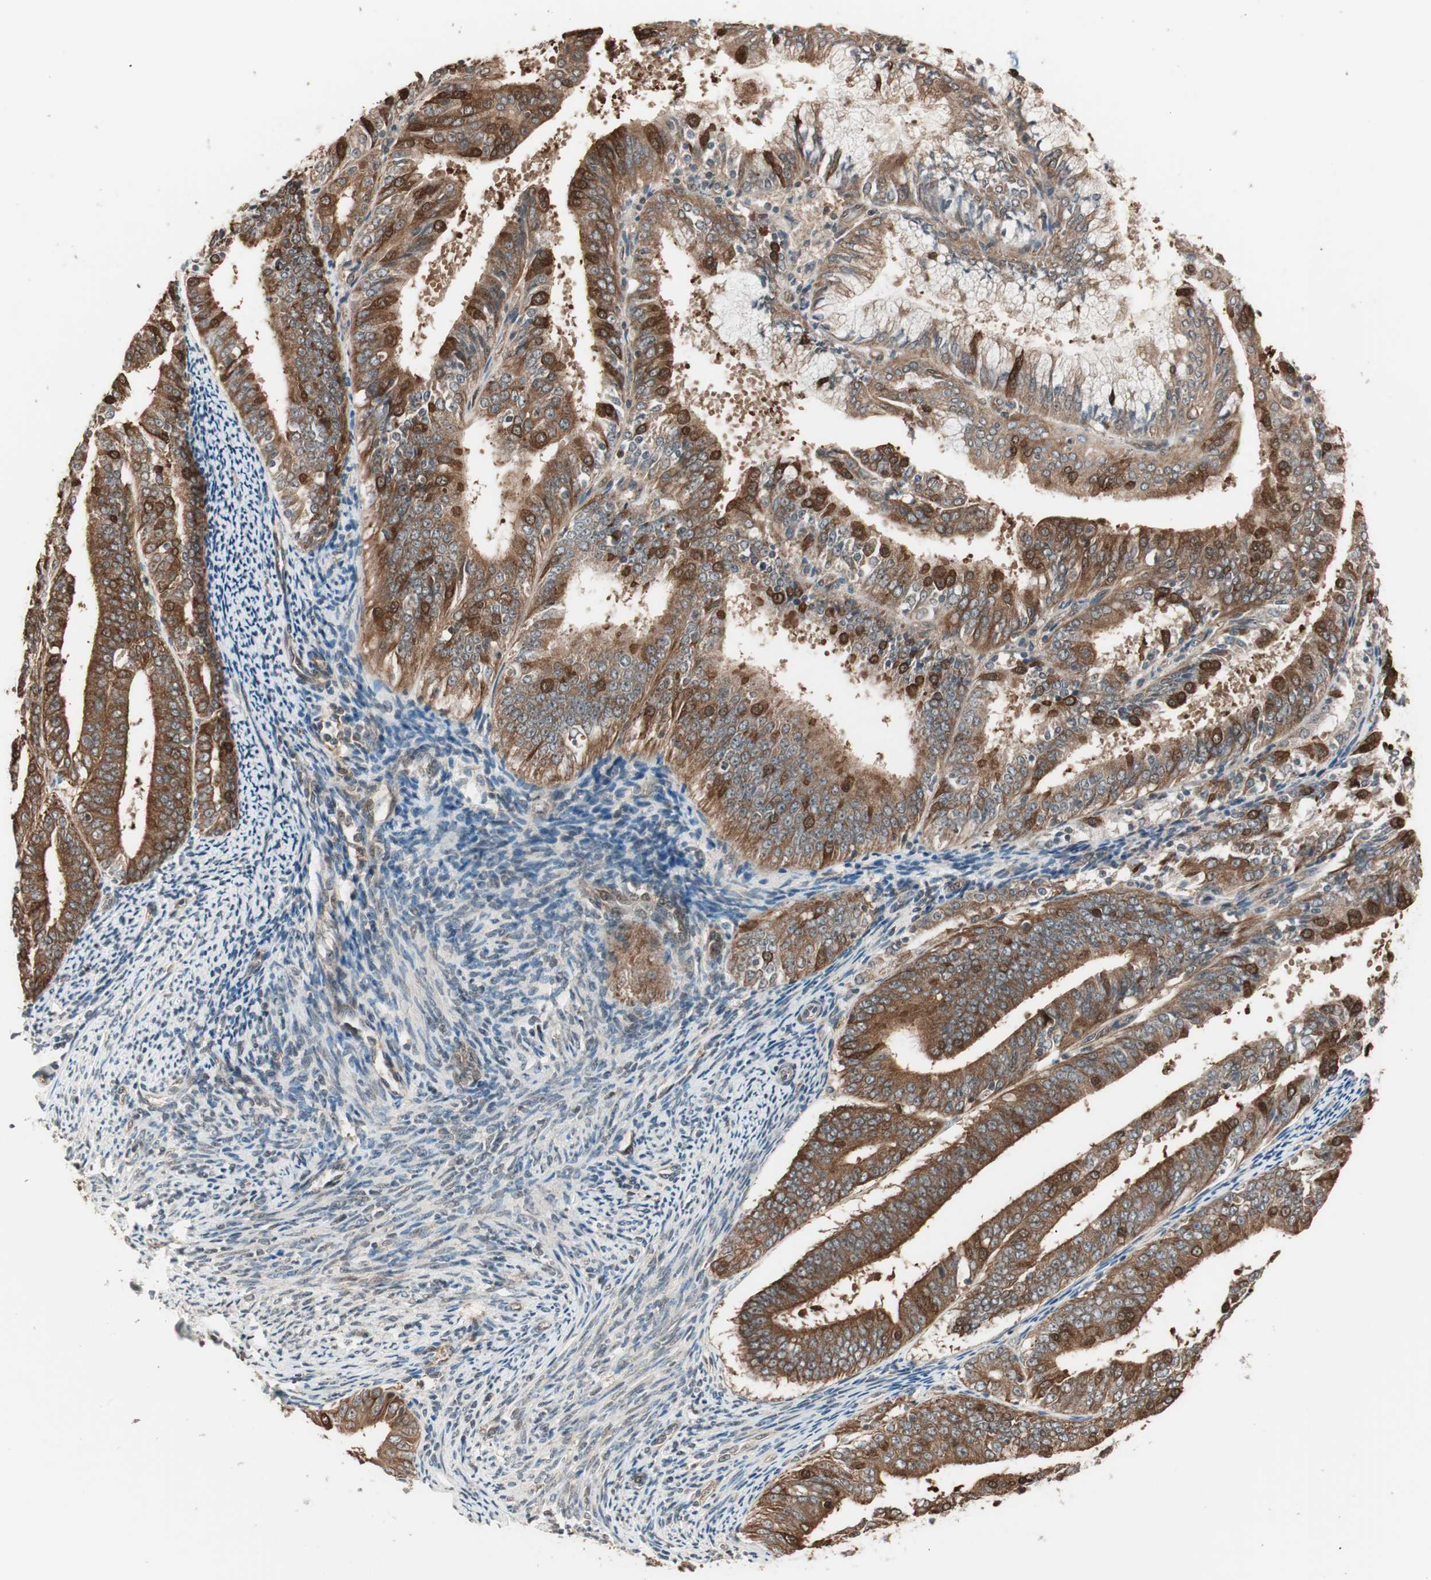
{"staining": {"intensity": "moderate", "quantity": ">75%", "location": "cytoplasmic/membranous"}, "tissue": "endometrial cancer", "cell_type": "Tumor cells", "image_type": "cancer", "snomed": [{"axis": "morphology", "description": "Adenocarcinoma, NOS"}, {"axis": "topography", "description": "Endometrium"}], "caption": "A brown stain labels moderate cytoplasmic/membranous positivity of a protein in adenocarcinoma (endometrial) tumor cells.", "gene": "FBXO5", "patient": {"sex": "female", "age": 63}}